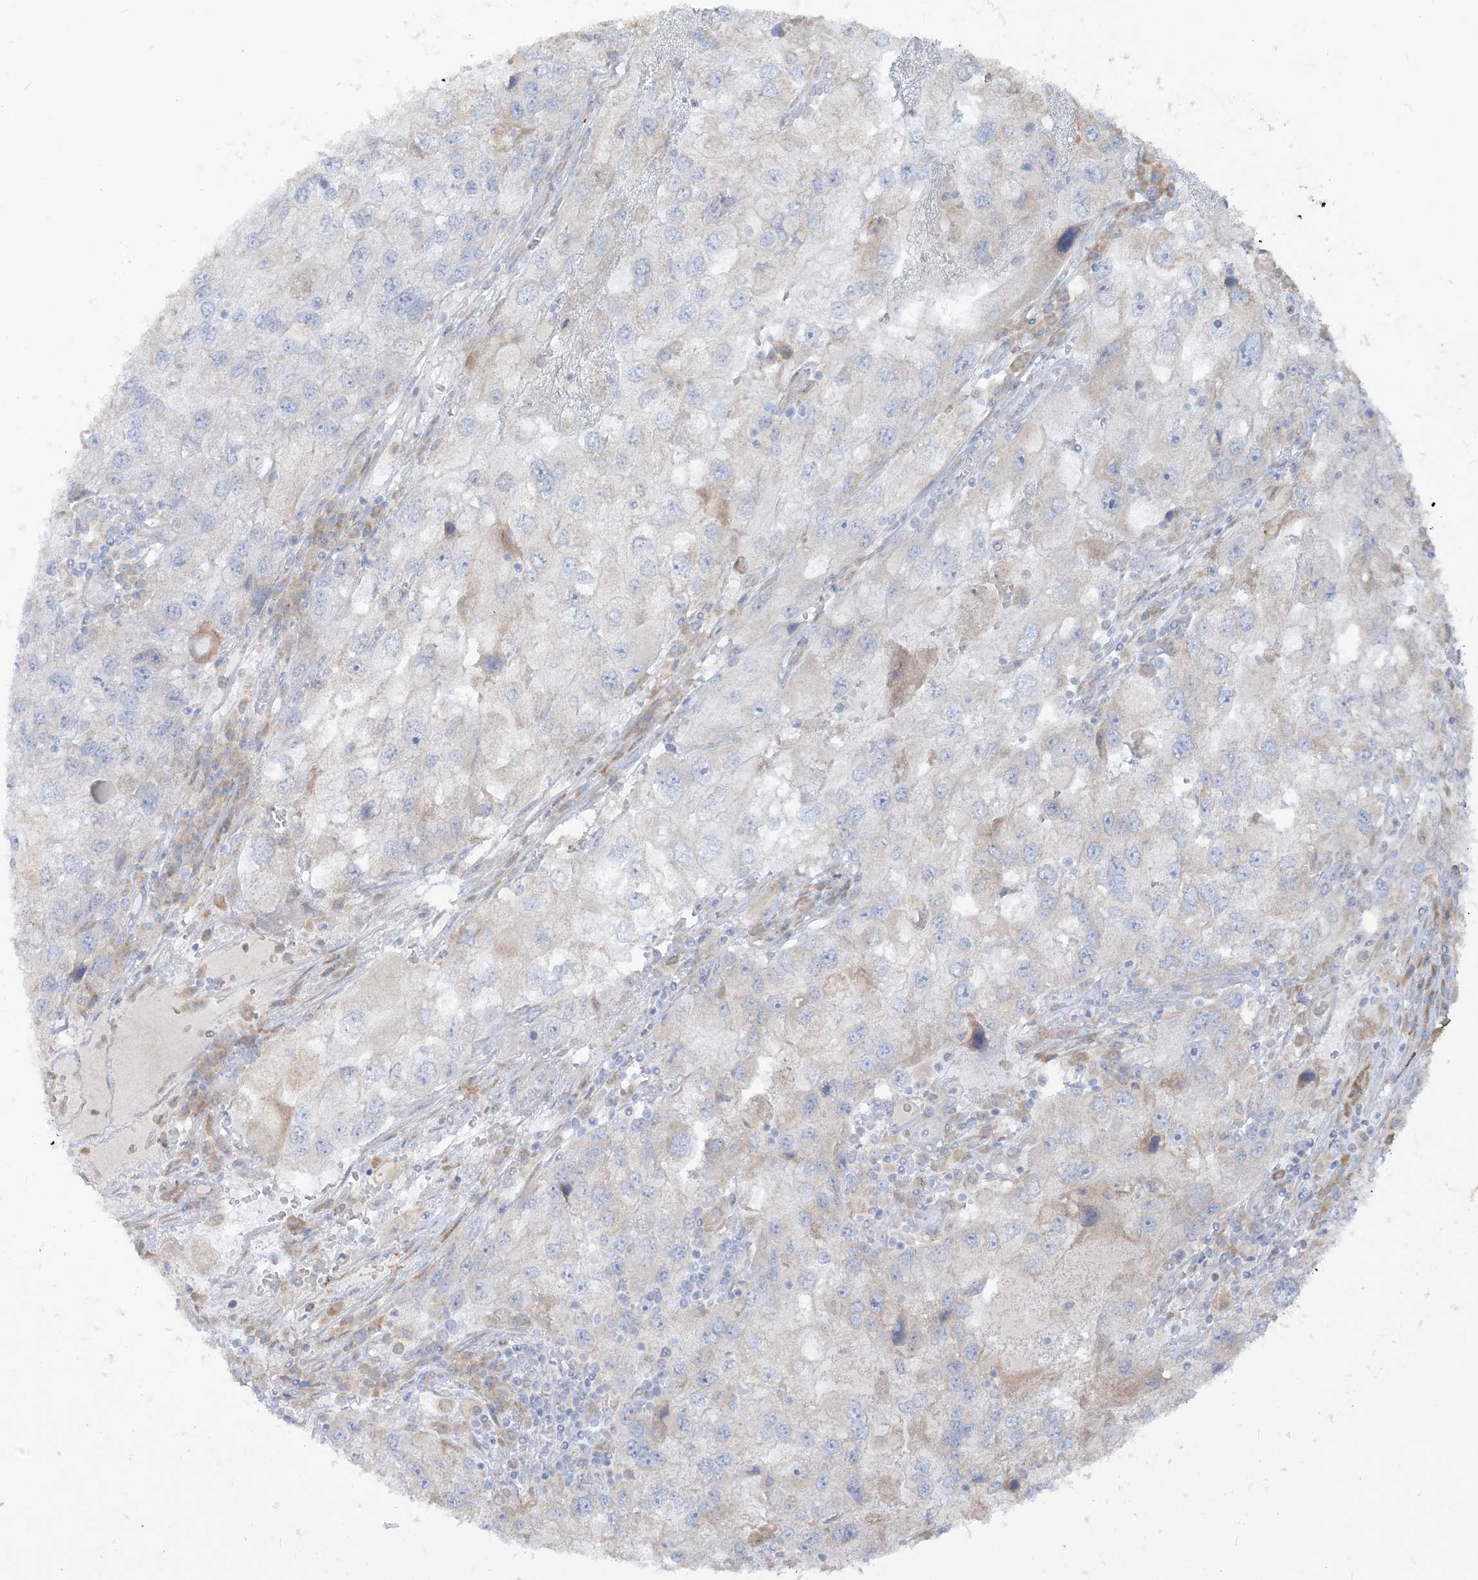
{"staining": {"intensity": "moderate", "quantity": "<25%", "location": "cytoplasmic/membranous"}, "tissue": "endometrial cancer", "cell_type": "Tumor cells", "image_type": "cancer", "snomed": [{"axis": "morphology", "description": "Adenocarcinoma, NOS"}, {"axis": "topography", "description": "Endometrium"}], "caption": "Moderate cytoplasmic/membranous protein staining is identified in about <25% of tumor cells in endometrial cancer. (IHC, brightfield microscopy, high magnification).", "gene": "LOXL3", "patient": {"sex": "female", "age": 49}}